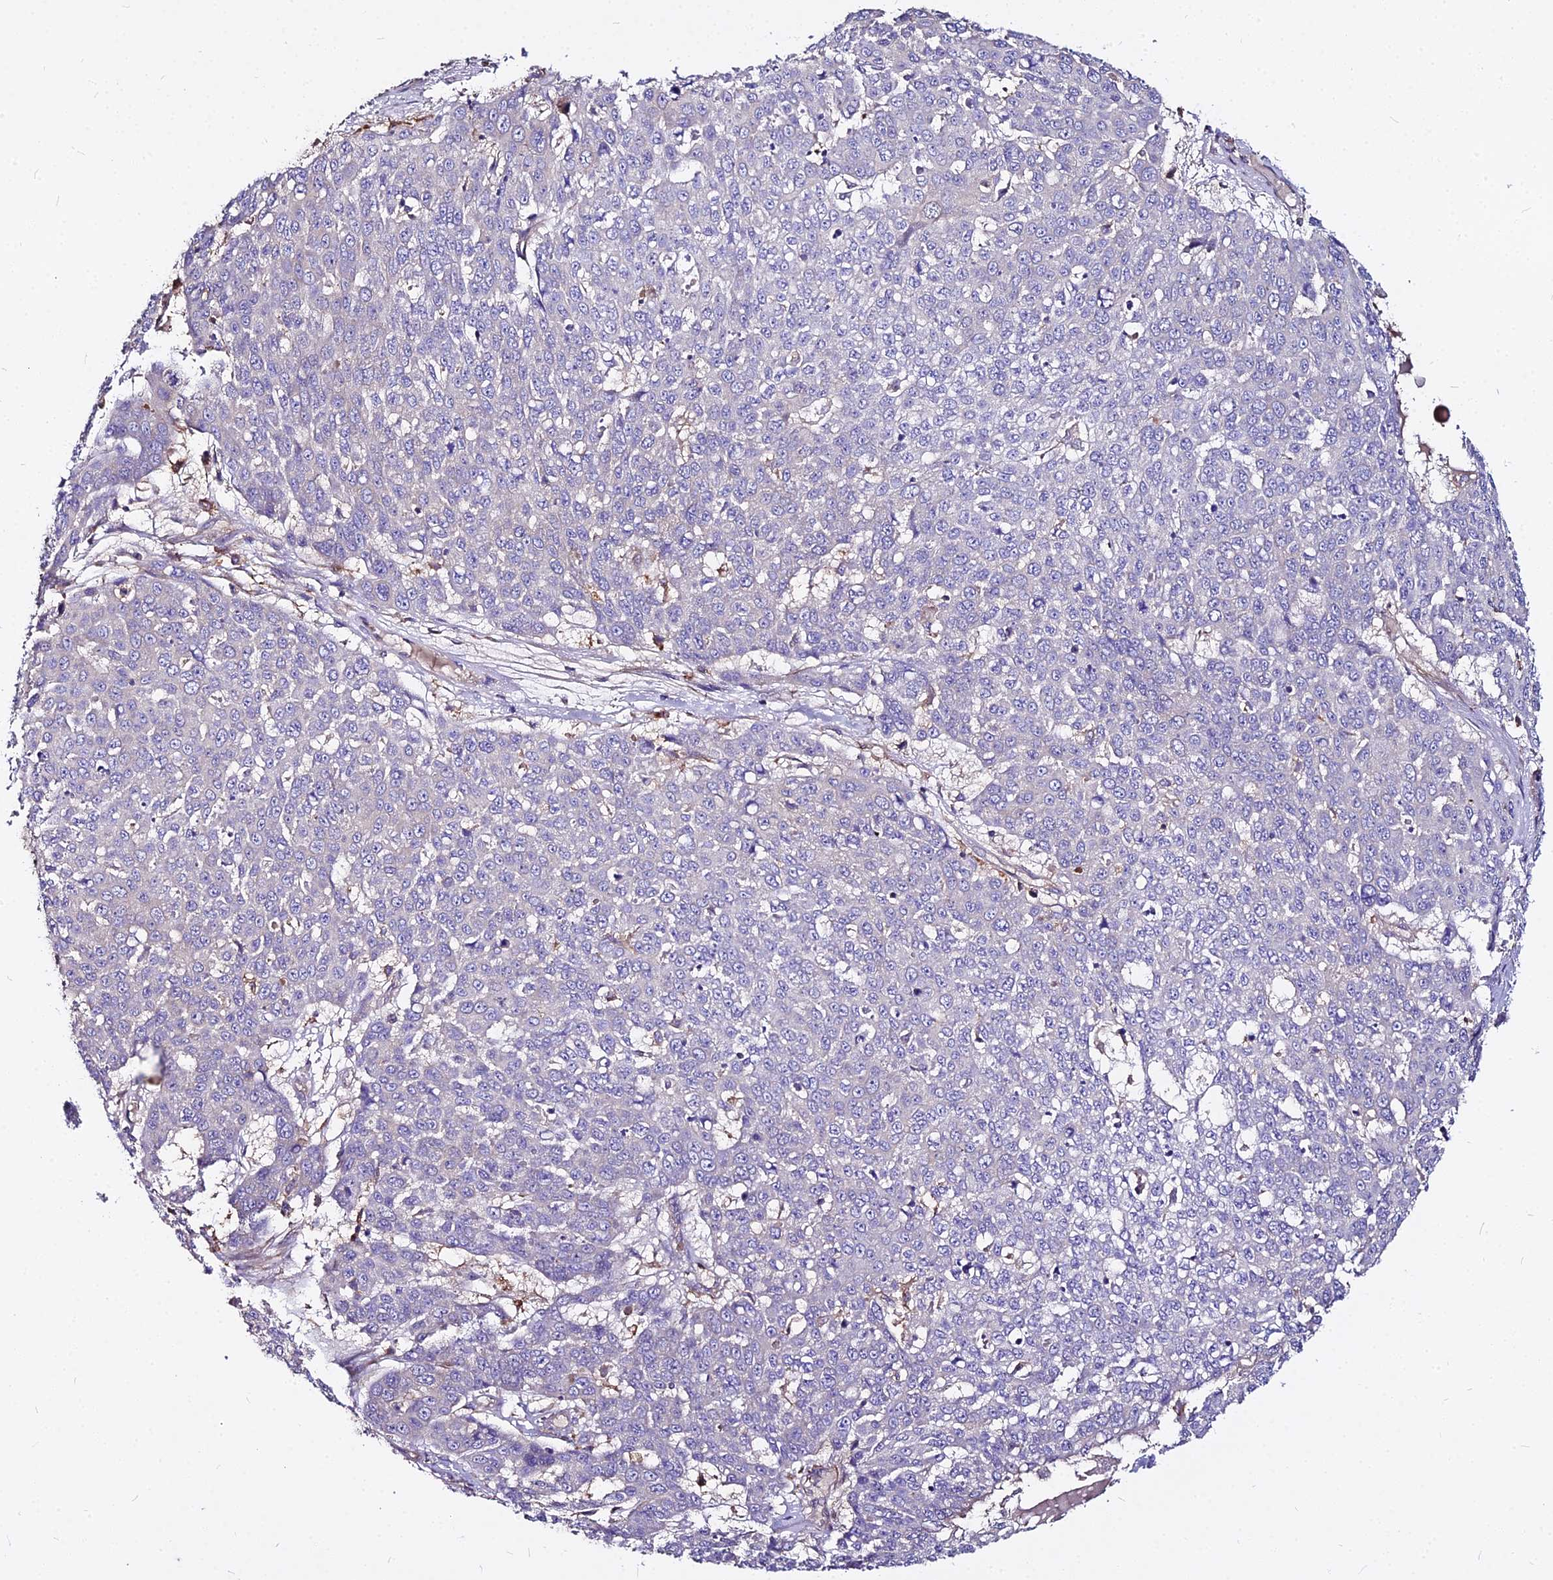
{"staining": {"intensity": "negative", "quantity": "none", "location": "none"}, "tissue": "skin cancer", "cell_type": "Tumor cells", "image_type": "cancer", "snomed": [{"axis": "morphology", "description": "Squamous cell carcinoma, NOS"}, {"axis": "topography", "description": "Skin"}], "caption": "An IHC micrograph of skin squamous cell carcinoma is shown. There is no staining in tumor cells of skin squamous cell carcinoma. Brightfield microscopy of immunohistochemistry stained with DAB (brown) and hematoxylin (blue), captured at high magnification.", "gene": "GLYAT", "patient": {"sex": "male", "age": 71}}